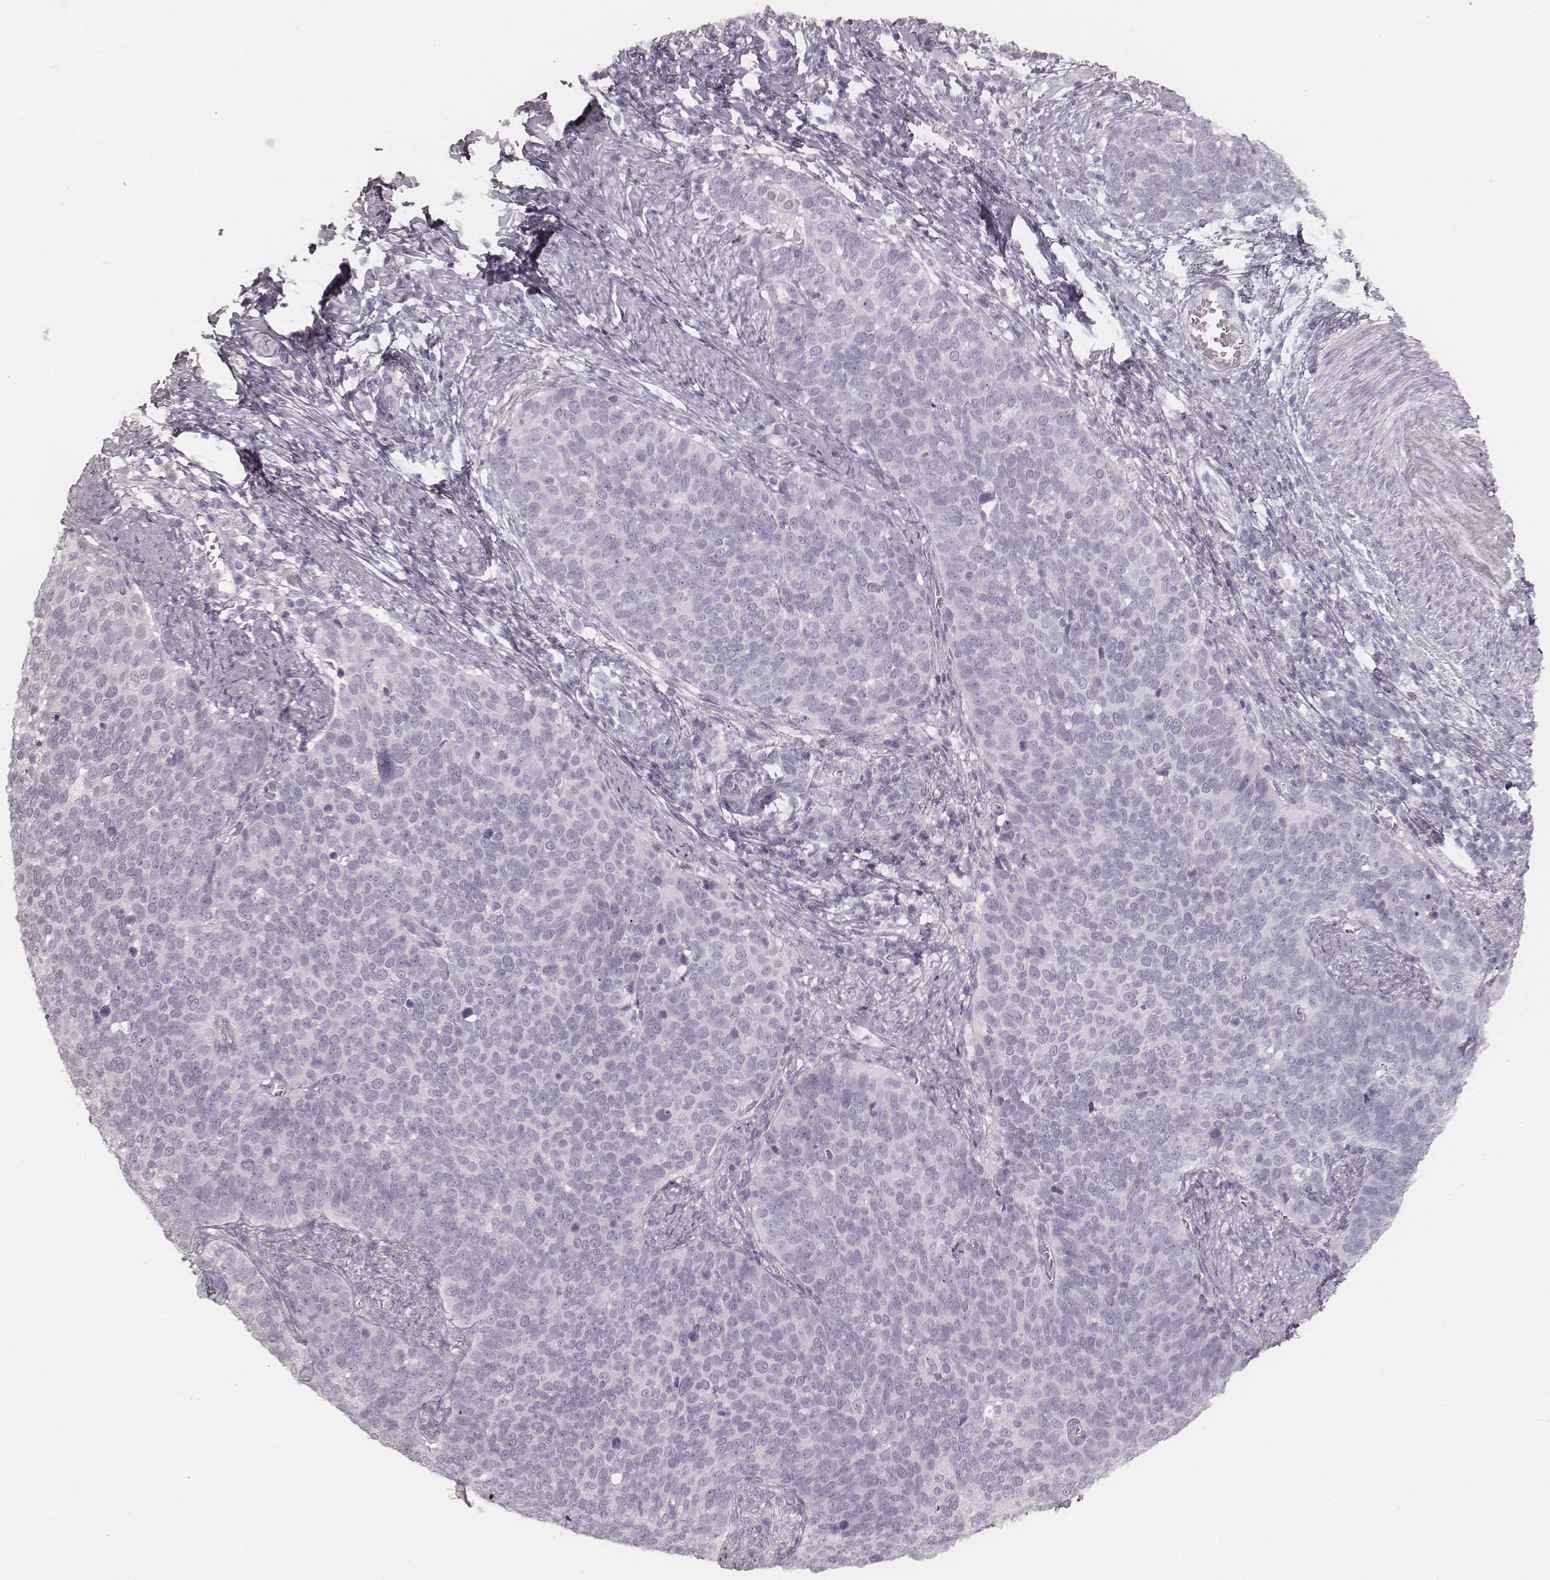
{"staining": {"intensity": "negative", "quantity": "none", "location": "none"}, "tissue": "cervical cancer", "cell_type": "Tumor cells", "image_type": "cancer", "snomed": [{"axis": "morphology", "description": "Normal tissue, NOS"}, {"axis": "morphology", "description": "Squamous cell carcinoma, NOS"}, {"axis": "topography", "description": "Cervix"}], "caption": "This is an immunohistochemistry (IHC) histopathology image of human squamous cell carcinoma (cervical). There is no staining in tumor cells.", "gene": "KRT34", "patient": {"sex": "female", "age": 39}}